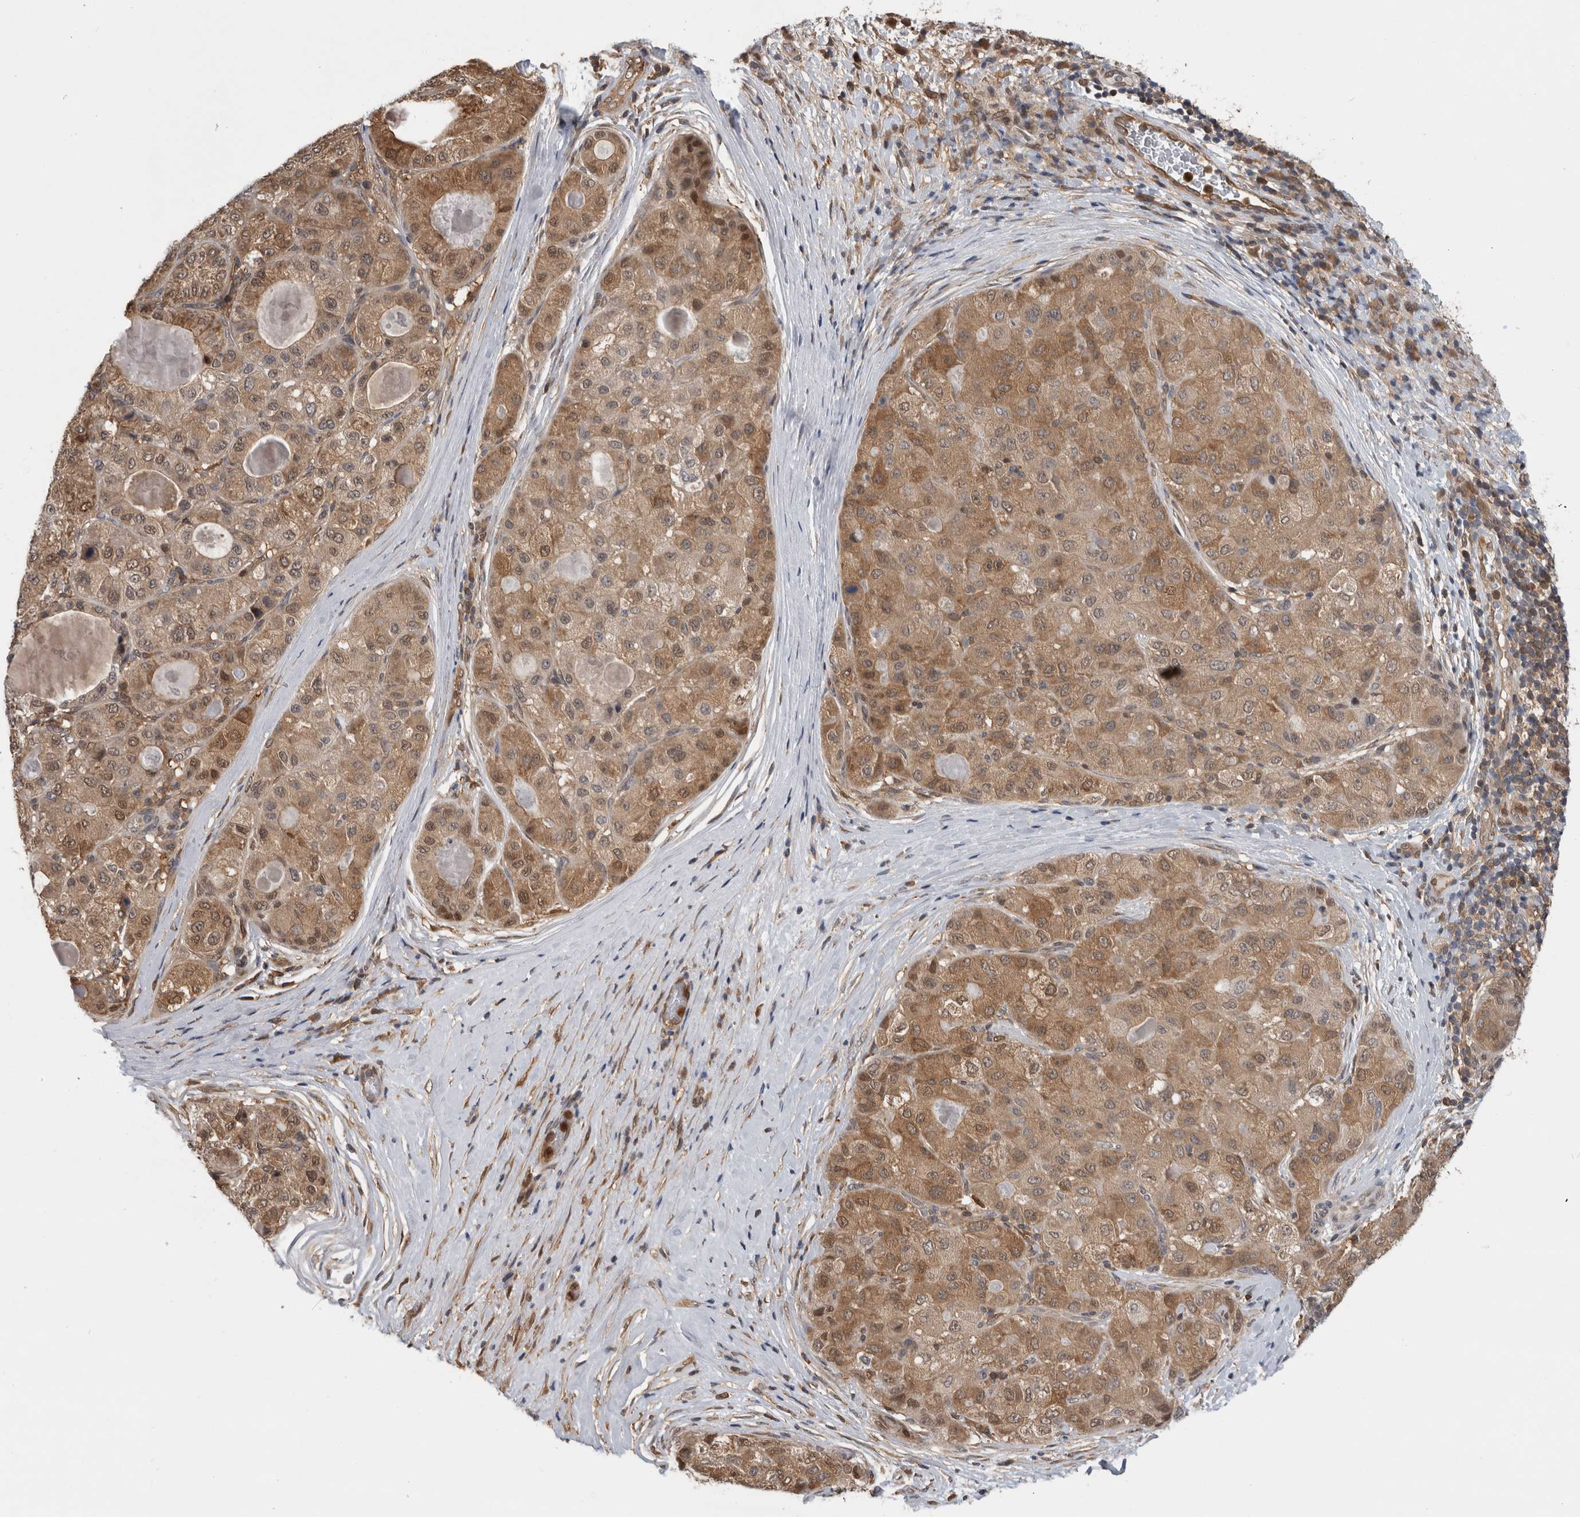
{"staining": {"intensity": "moderate", "quantity": ">75%", "location": "cytoplasmic/membranous,nuclear"}, "tissue": "liver cancer", "cell_type": "Tumor cells", "image_type": "cancer", "snomed": [{"axis": "morphology", "description": "Carcinoma, Hepatocellular, NOS"}, {"axis": "topography", "description": "Liver"}], "caption": "Protein staining of liver cancer tissue reveals moderate cytoplasmic/membranous and nuclear staining in approximately >75% of tumor cells.", "gene": "ASTN2", "patient": {"sex": "male", "age": 80}}